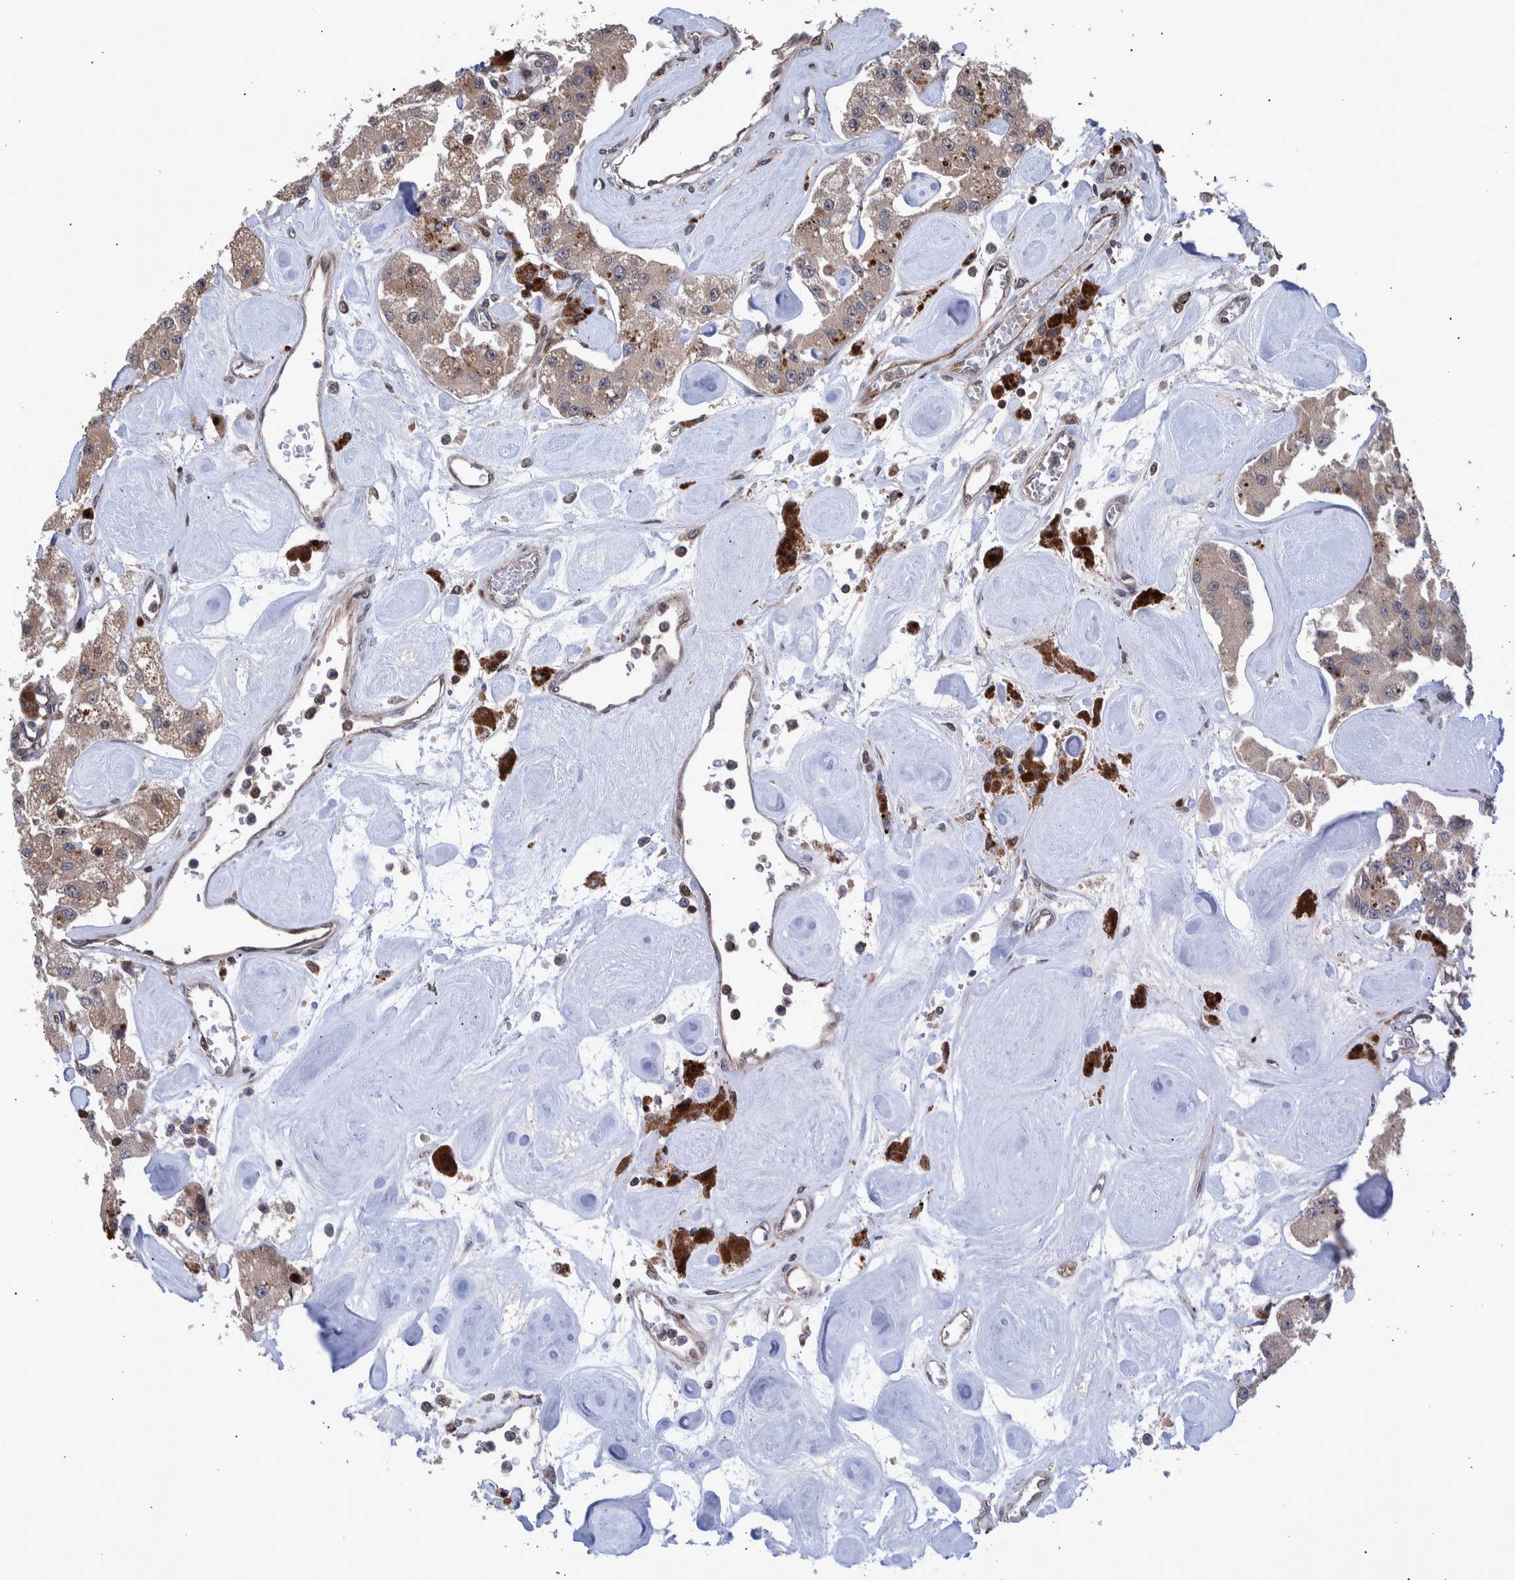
{"staining": {"intensity": "weak", "quantity": ">75%", "location": "cytoplasmic/membranous"}, "tissue": "carcinoid", "cell_type": "Tumor cells", "image_type": "cancer", "snomed": [{"axis": "morphology", "description": "Carcinoid, malignant, NOS"}, {"axis": "topography", "description": "Pancreas"}], "caption": "The histopathology image demonstrates staining of carcinoid, revealing weak cytoplasmic/membranous protein positivity (brown color) within tumor cells. (DAB IHC, brown staining for protein, blue staining for nuclei).", "gene": "SHISA6", "patient": {"sex": "male", "age": 41}}